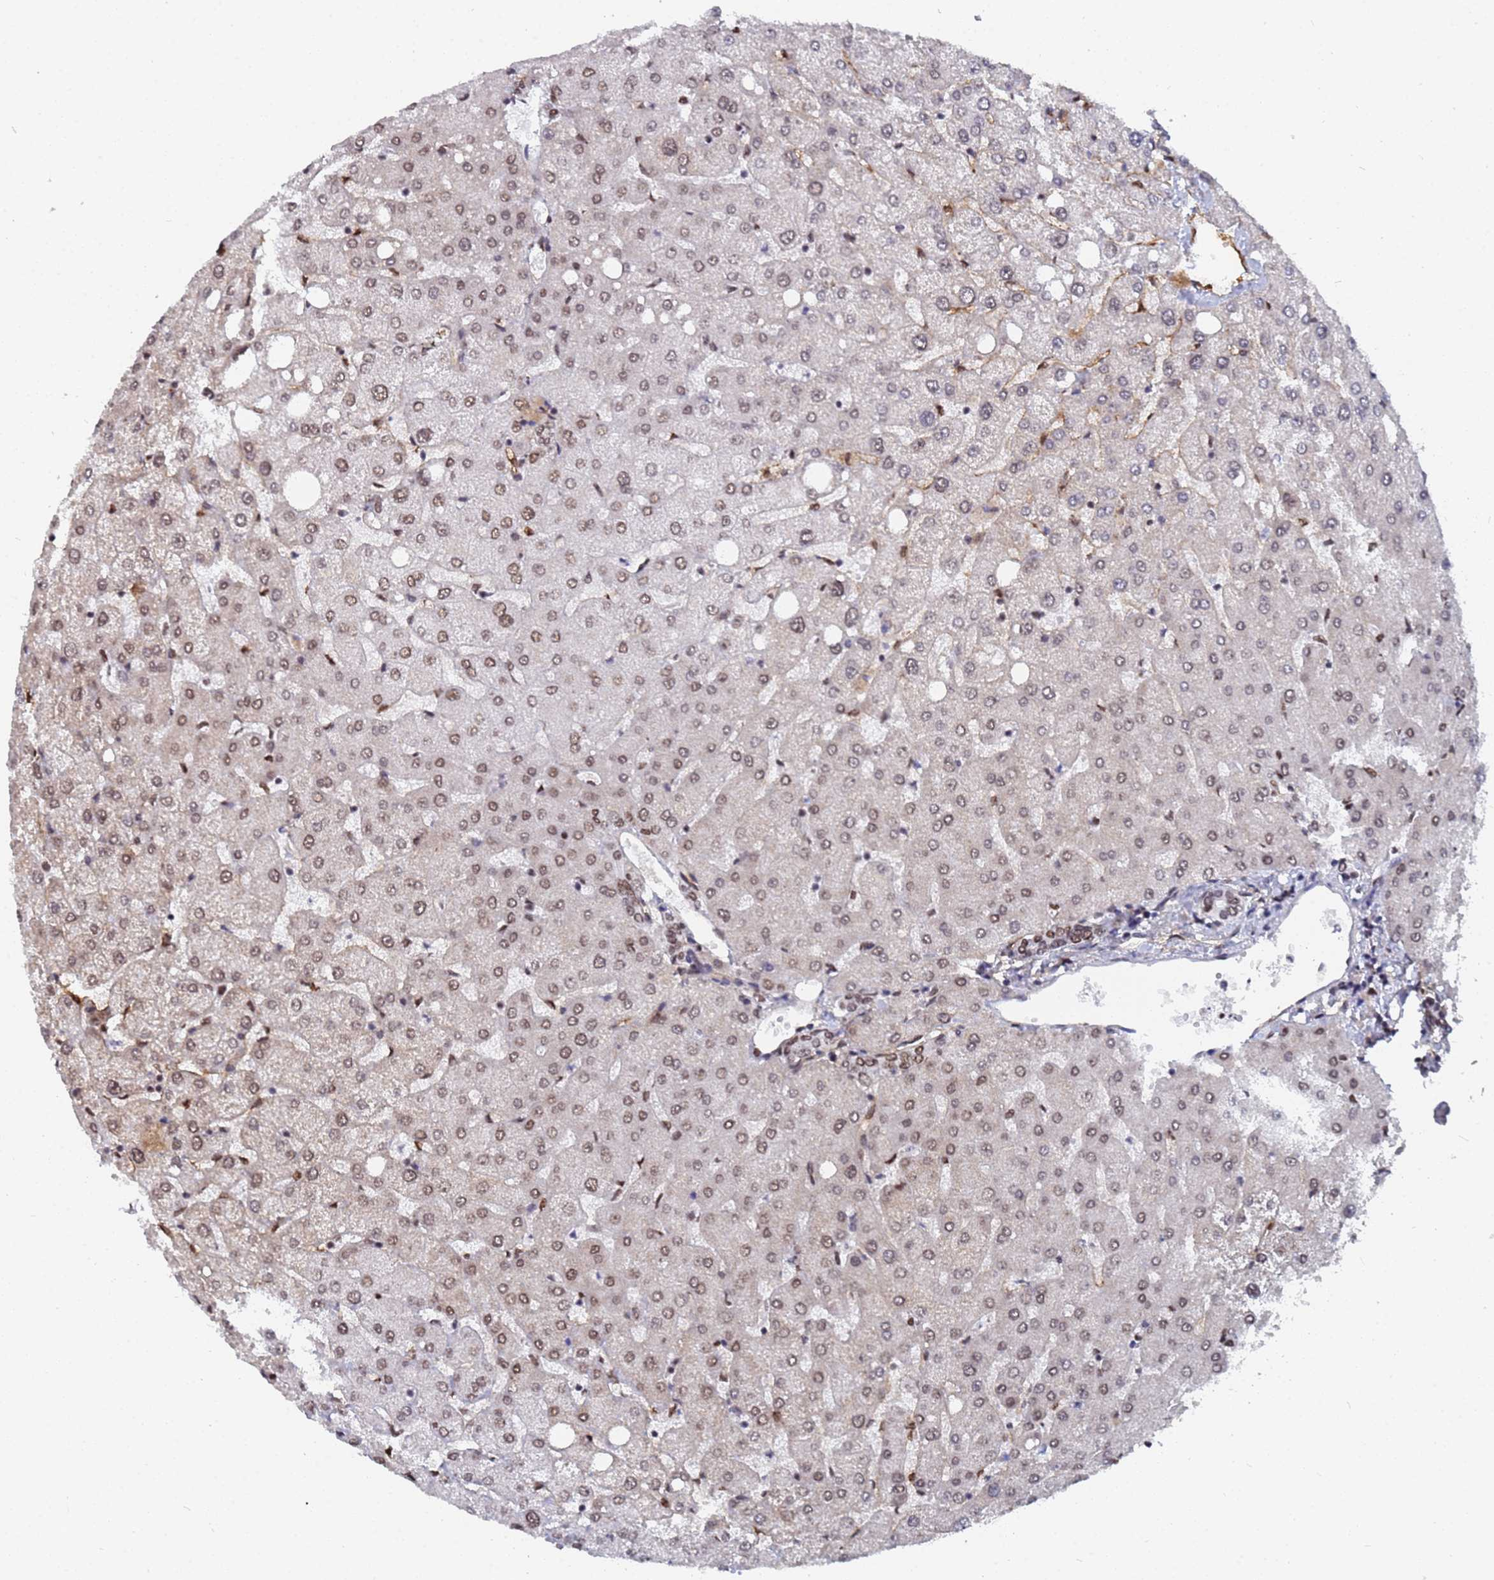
{"staining": {"intensity": "moderate", "quantity": ">75%", "location": "nuclear"}, "tissue": "liver", "cell_type": "Cholangiocytes", "image_type": "normal", "snomed": [{"axis": "morphology", "description": "Normal tissue, NOS"}, {"axis": "topography", "description": "Liver"}], "caption": "Liver stained for a protein demonstrates moderate nuclear positivity in cholangiocytes.", "gene": "RAVER2", "patient": {"sex": "female", "age": 54}}